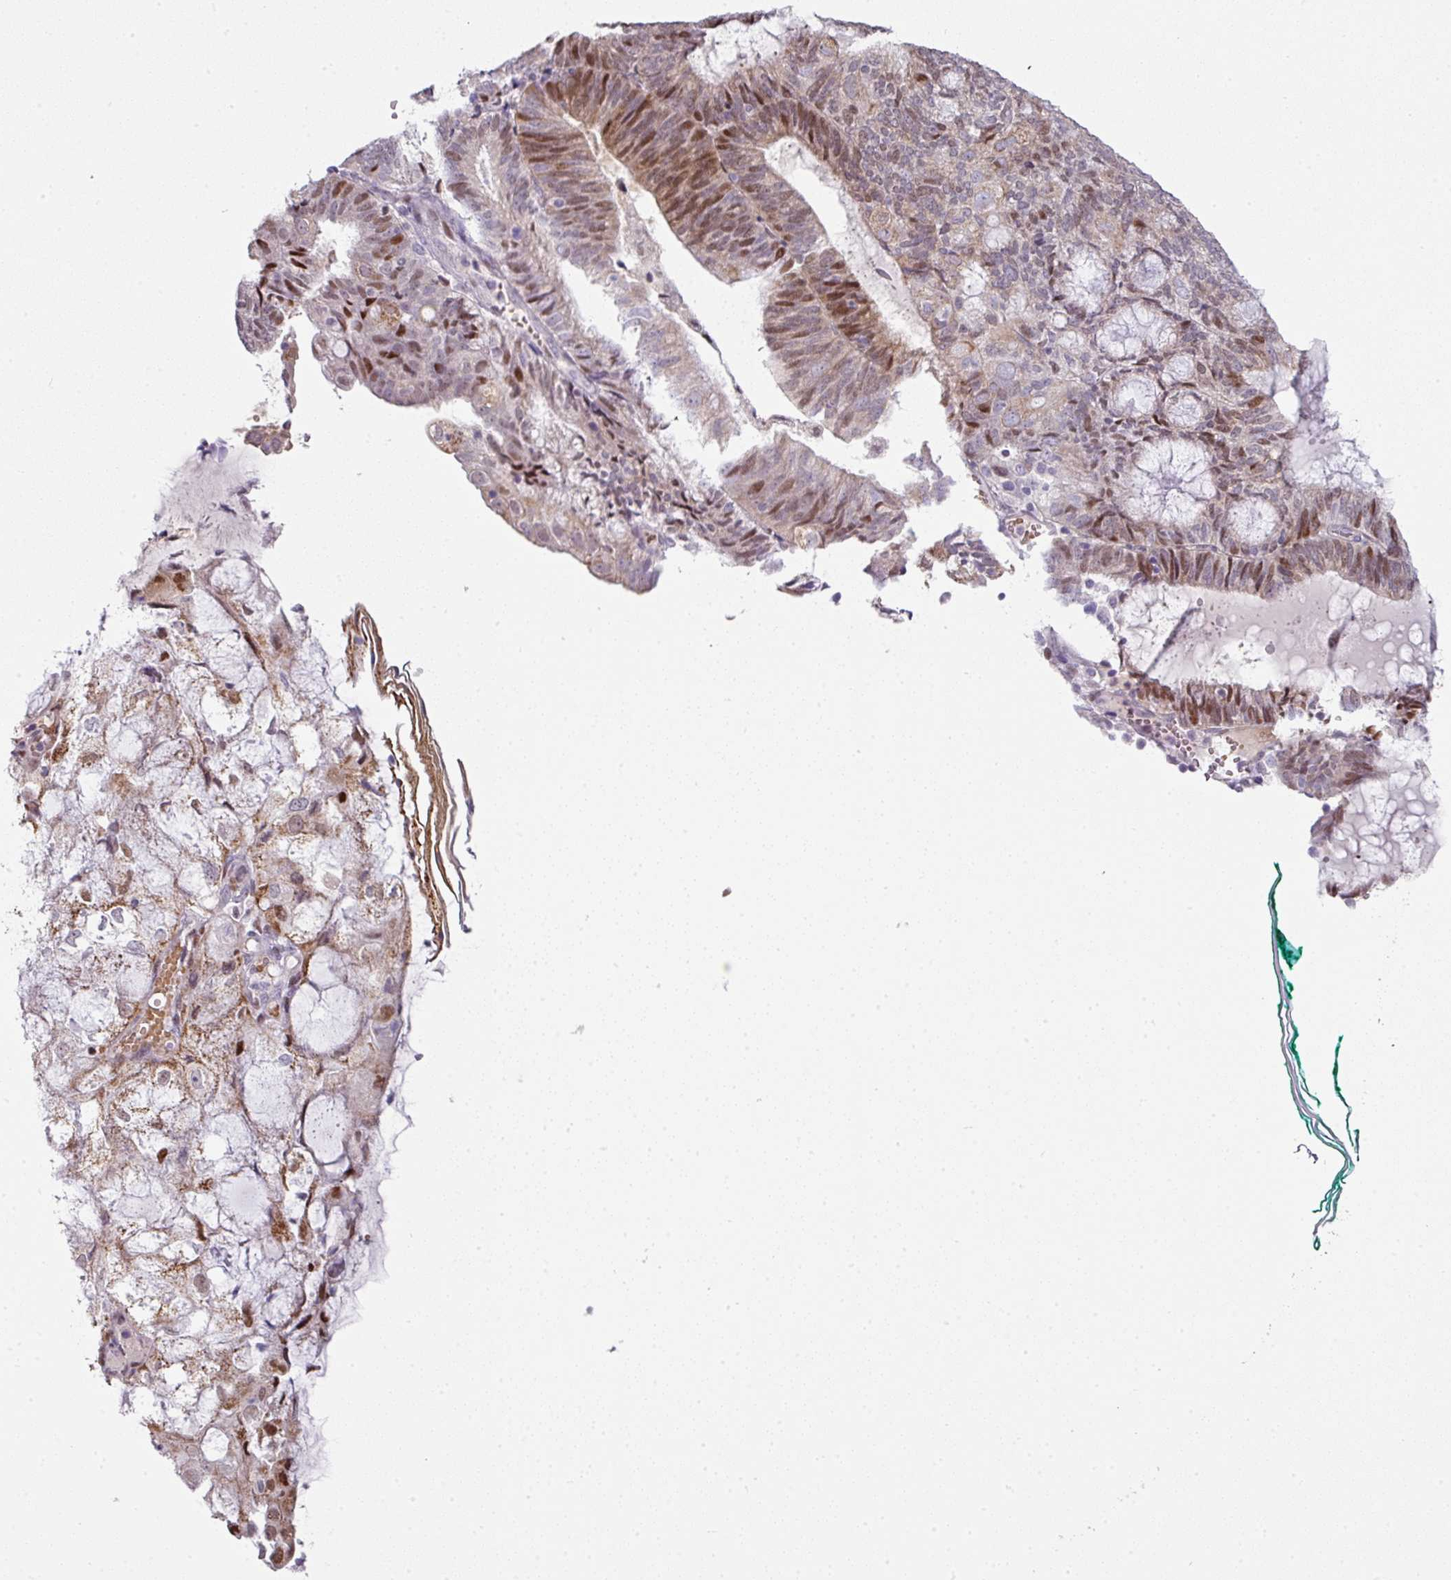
{"staining": {"intensity": "moderate", "quantity": "25%-75%", "location": "cytoplasmic/membranous,nuclear"}, "tissue": "endometrial cancer", "cell_type": "Tumor cells", "image_type": "cancer", "snomed": [{"axis": "morphology", "description": "Adenocarcinoma, NOS"}, {"axis": "topography", "description": "Endometrium"}], "caption": "A brown stain highlights moderate cytoplasmic/membranous and nuclear staining of a protein in endometrial cancer tumor cells.", "gene": "ANKRD18A", "patient": {"sex": "female", "age": 81}}